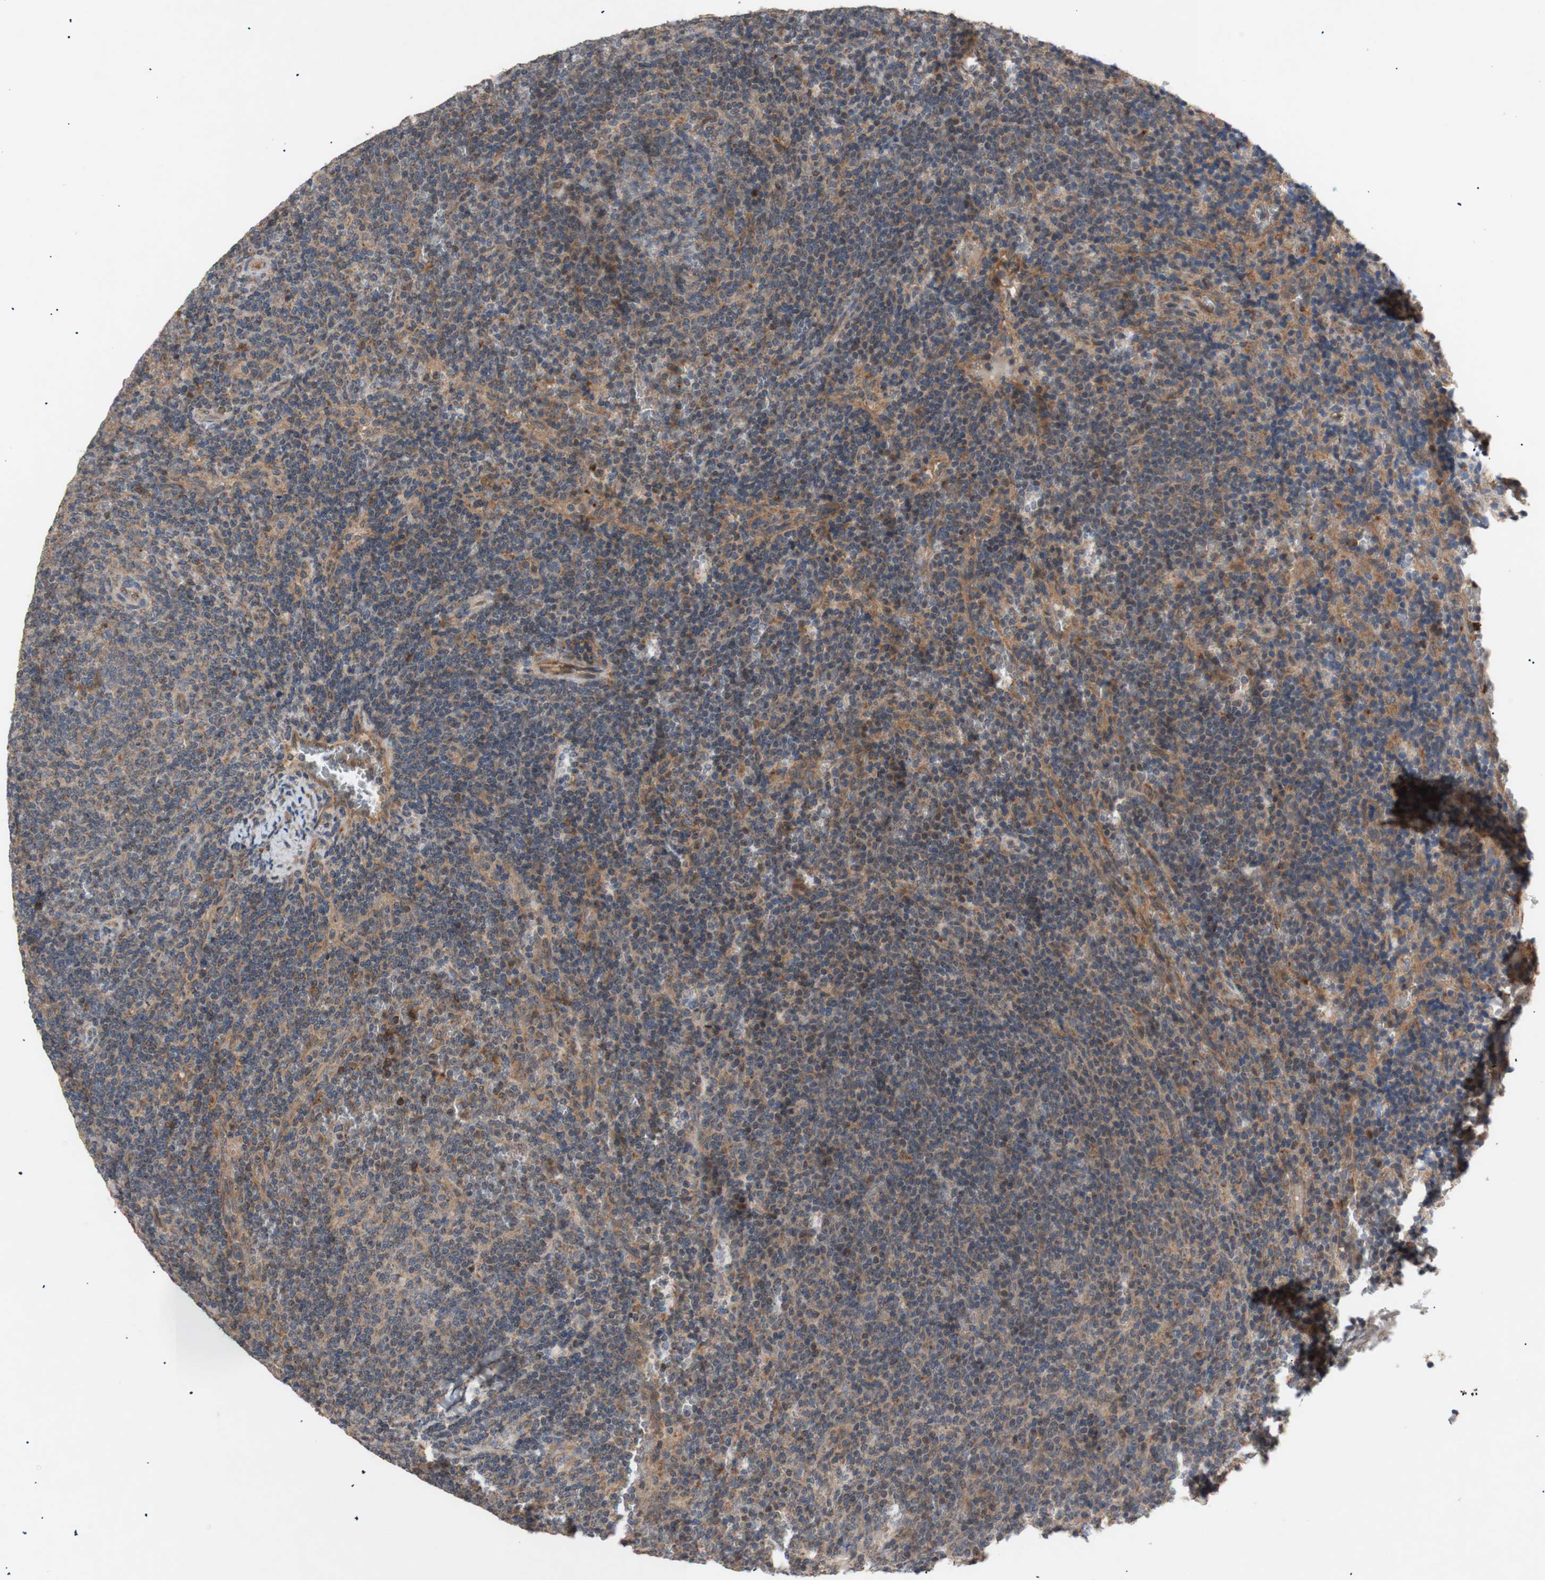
{"staining": {"intensity": "weak", "quantity": ">75%", "location": "cytoplasmic/membranous"}, "tissue": "lymphoma", "cell_type": "Tumor cells", "image_type": "cancer", "snomed": [{"axis": "morphology", "description": "Malignant lymphoma, non-Hodgkin's type, Low grade"}, {"axis": "topography", "description": "Spleen"}], "caption": "Protein staining of malignant lymphoma, non-Hodgkin's type (low-grade) tissue displays weak cytoplasmic/membranous positivity in about >75% of tumor cells.", "gene": "PKN1", "patient": {"sex": "female", "age": 50}}